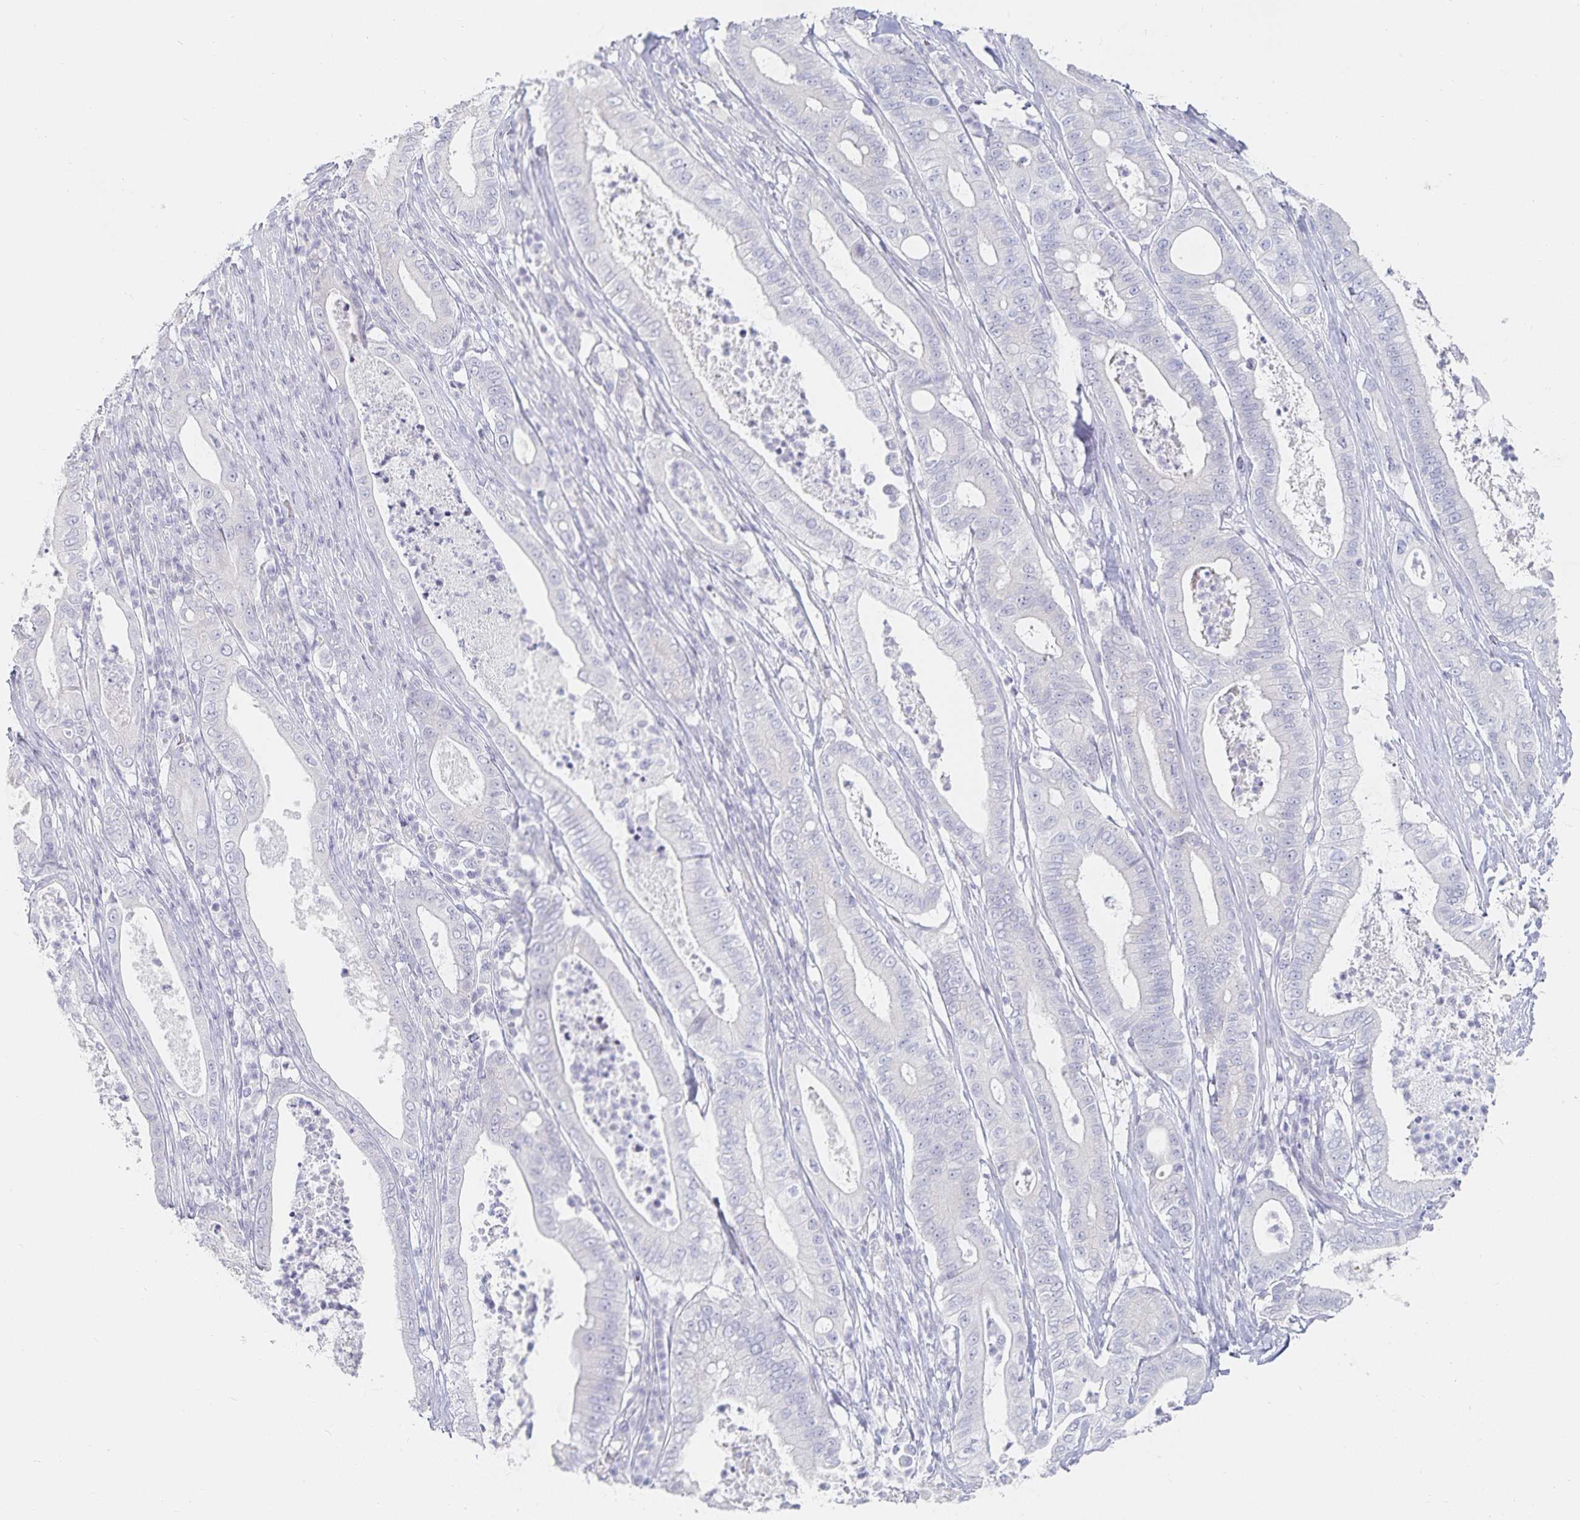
{"staining": {"intensity": "negative", "quantity": "none", "location": "none"}, "tissue": "pancreatic cancer", "cell_type": "Tumor cells", "image_type": "cancer", "snomed": [{"axis": "morphology", "description": "Adenocarcinoma, NOS"}, {"axis": "topography", "description": "Pancreas"}], "caption": "Photomicrograph shows no significant protein expression in tumor cells of pancreatic adenocarcinoma.", "gene": "SFTPA1", "patient": {"sex": "male", "age": 71}}